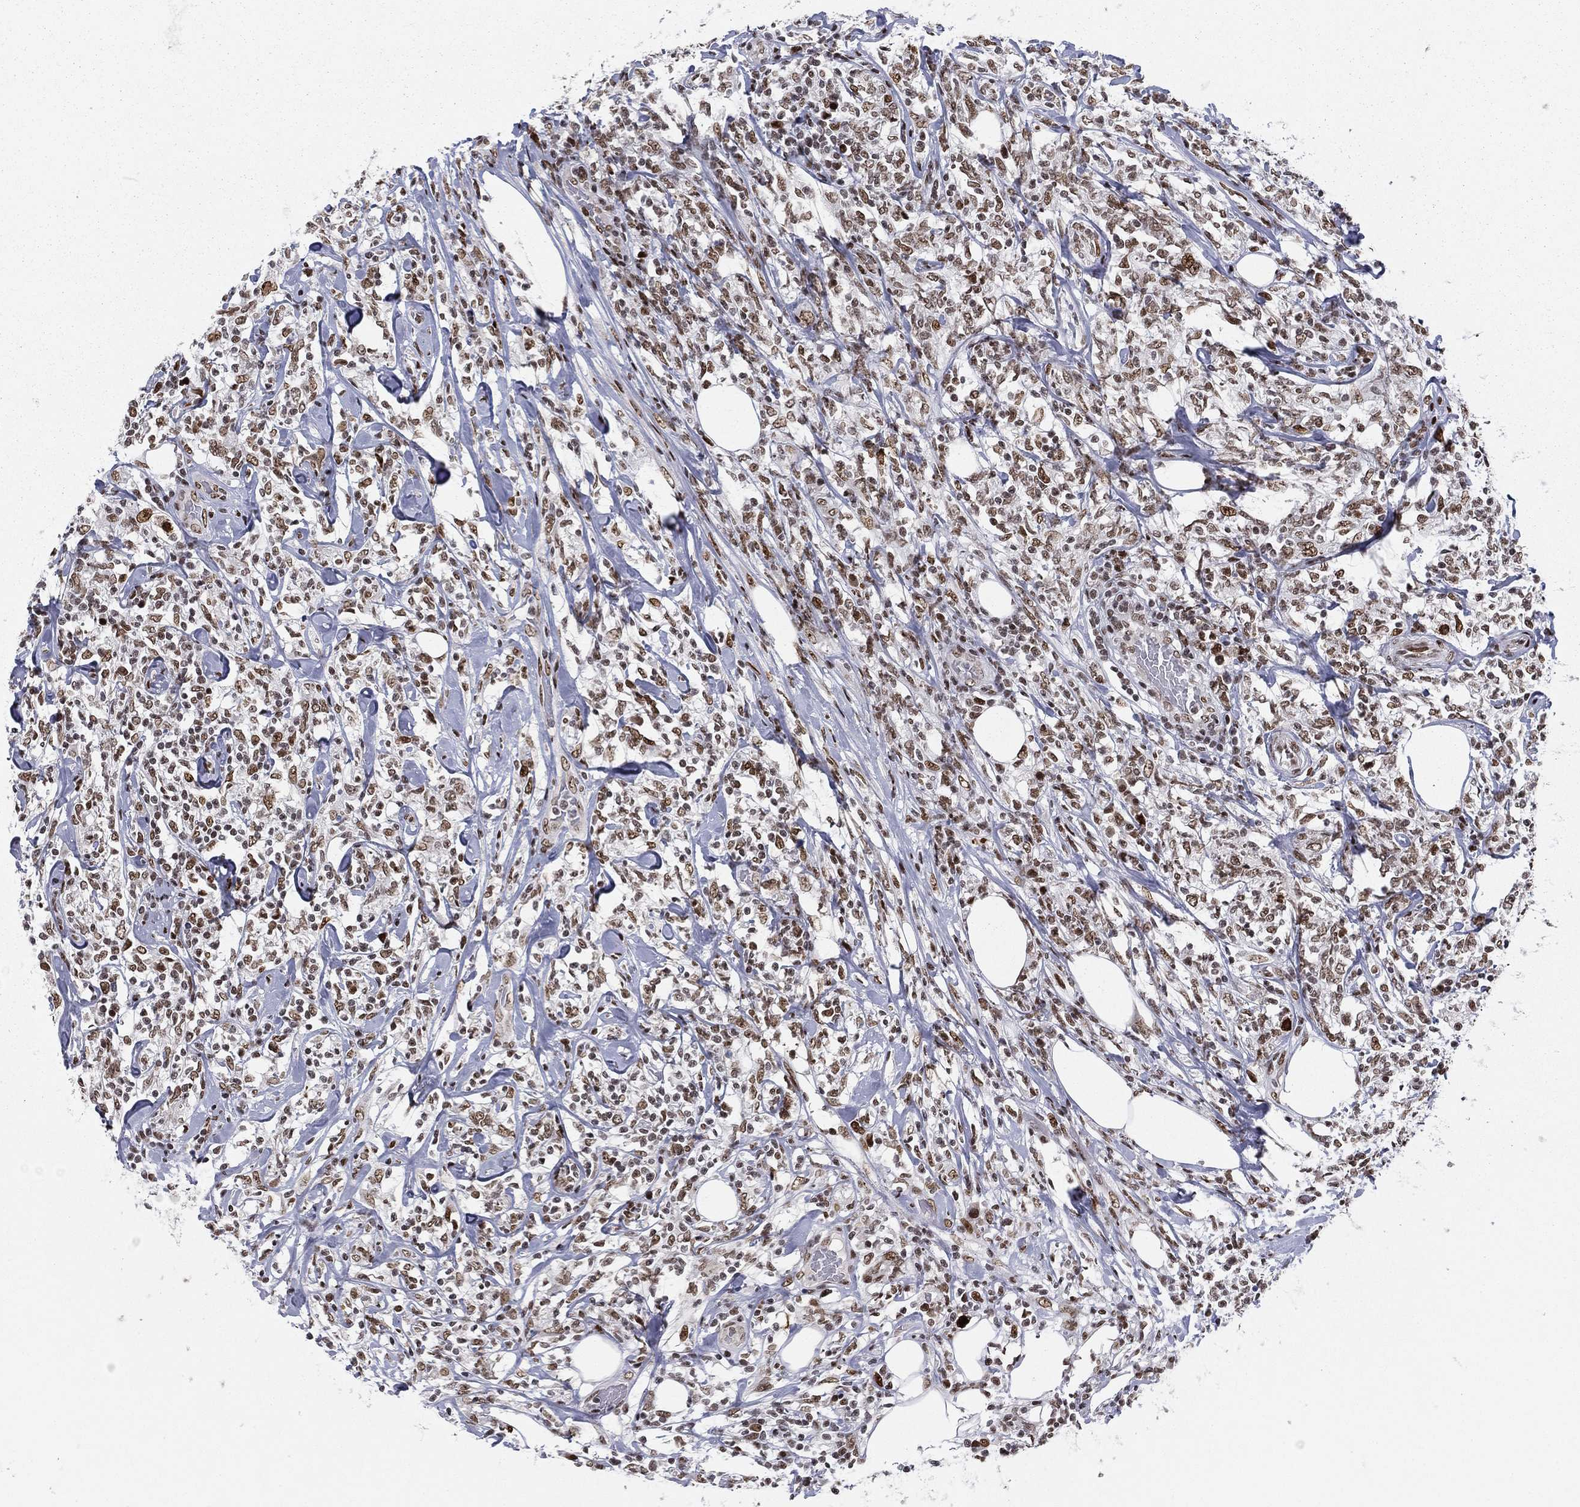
{"staining": {"intensity": "moderate", "quantity": ">75%", "location": "nuclear"}, "tissue": "lymphoma", "cell_type": "Tumor cells", "image_type": "cancer", "snomed": [{"axis": "morphology", "description": "Malignant lymphoma, non-Hodgkin's type, High grade"}, {"axis": "topography", "description": "Lymph node"}], "caption": "Immunohistochemistry of malignant lymphoma, non-Hodgkin's type (high-grade) reveals medium levels of moderate nuclear positivity in approximately >75% of tumor cells.", "gene": "RTF1", "patient": {"sex": "female", "age": 84}}